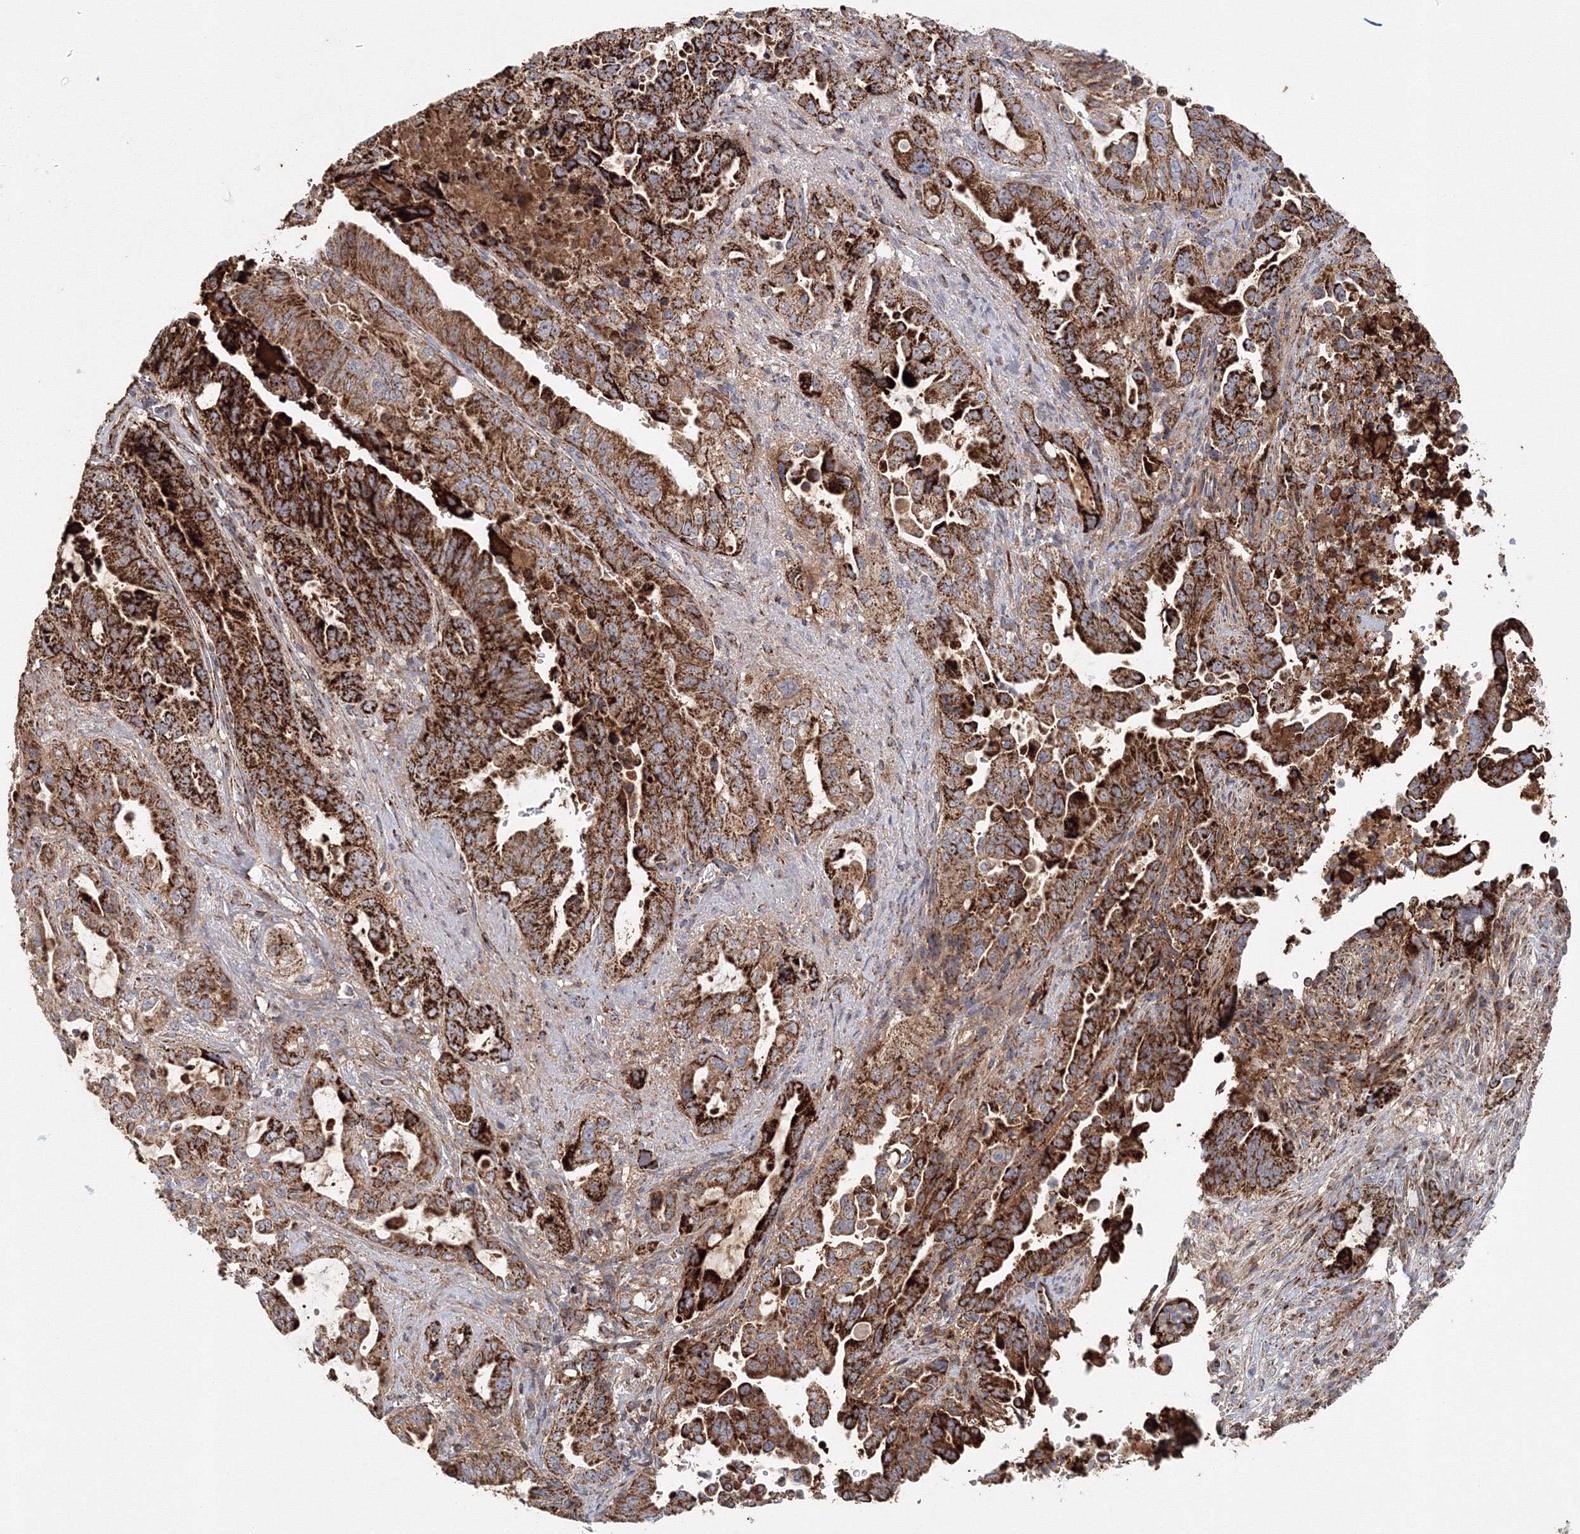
{"staining": {"intensity": "strong", "quantity": ">75%", "location": "cytoplasmic/membranous"}, "tissue": "pancreatic cancer", "cell_type": "Tumor cells", "image_type": "cancer", "snomed": [{"axis": "morphology", "description": "Adenocarcinoma, NOS"}, {"axis": "topography", "description": "Pancreas"}], "caption": "Immunohistochemical staining of human pancreatic adenocarcinoma reveals strong cytoplasmic/membranous protein expression in about >75% of tumor cells.", "gene": "GRPEL1", "patient": {"sex": "male", "age": 70}}